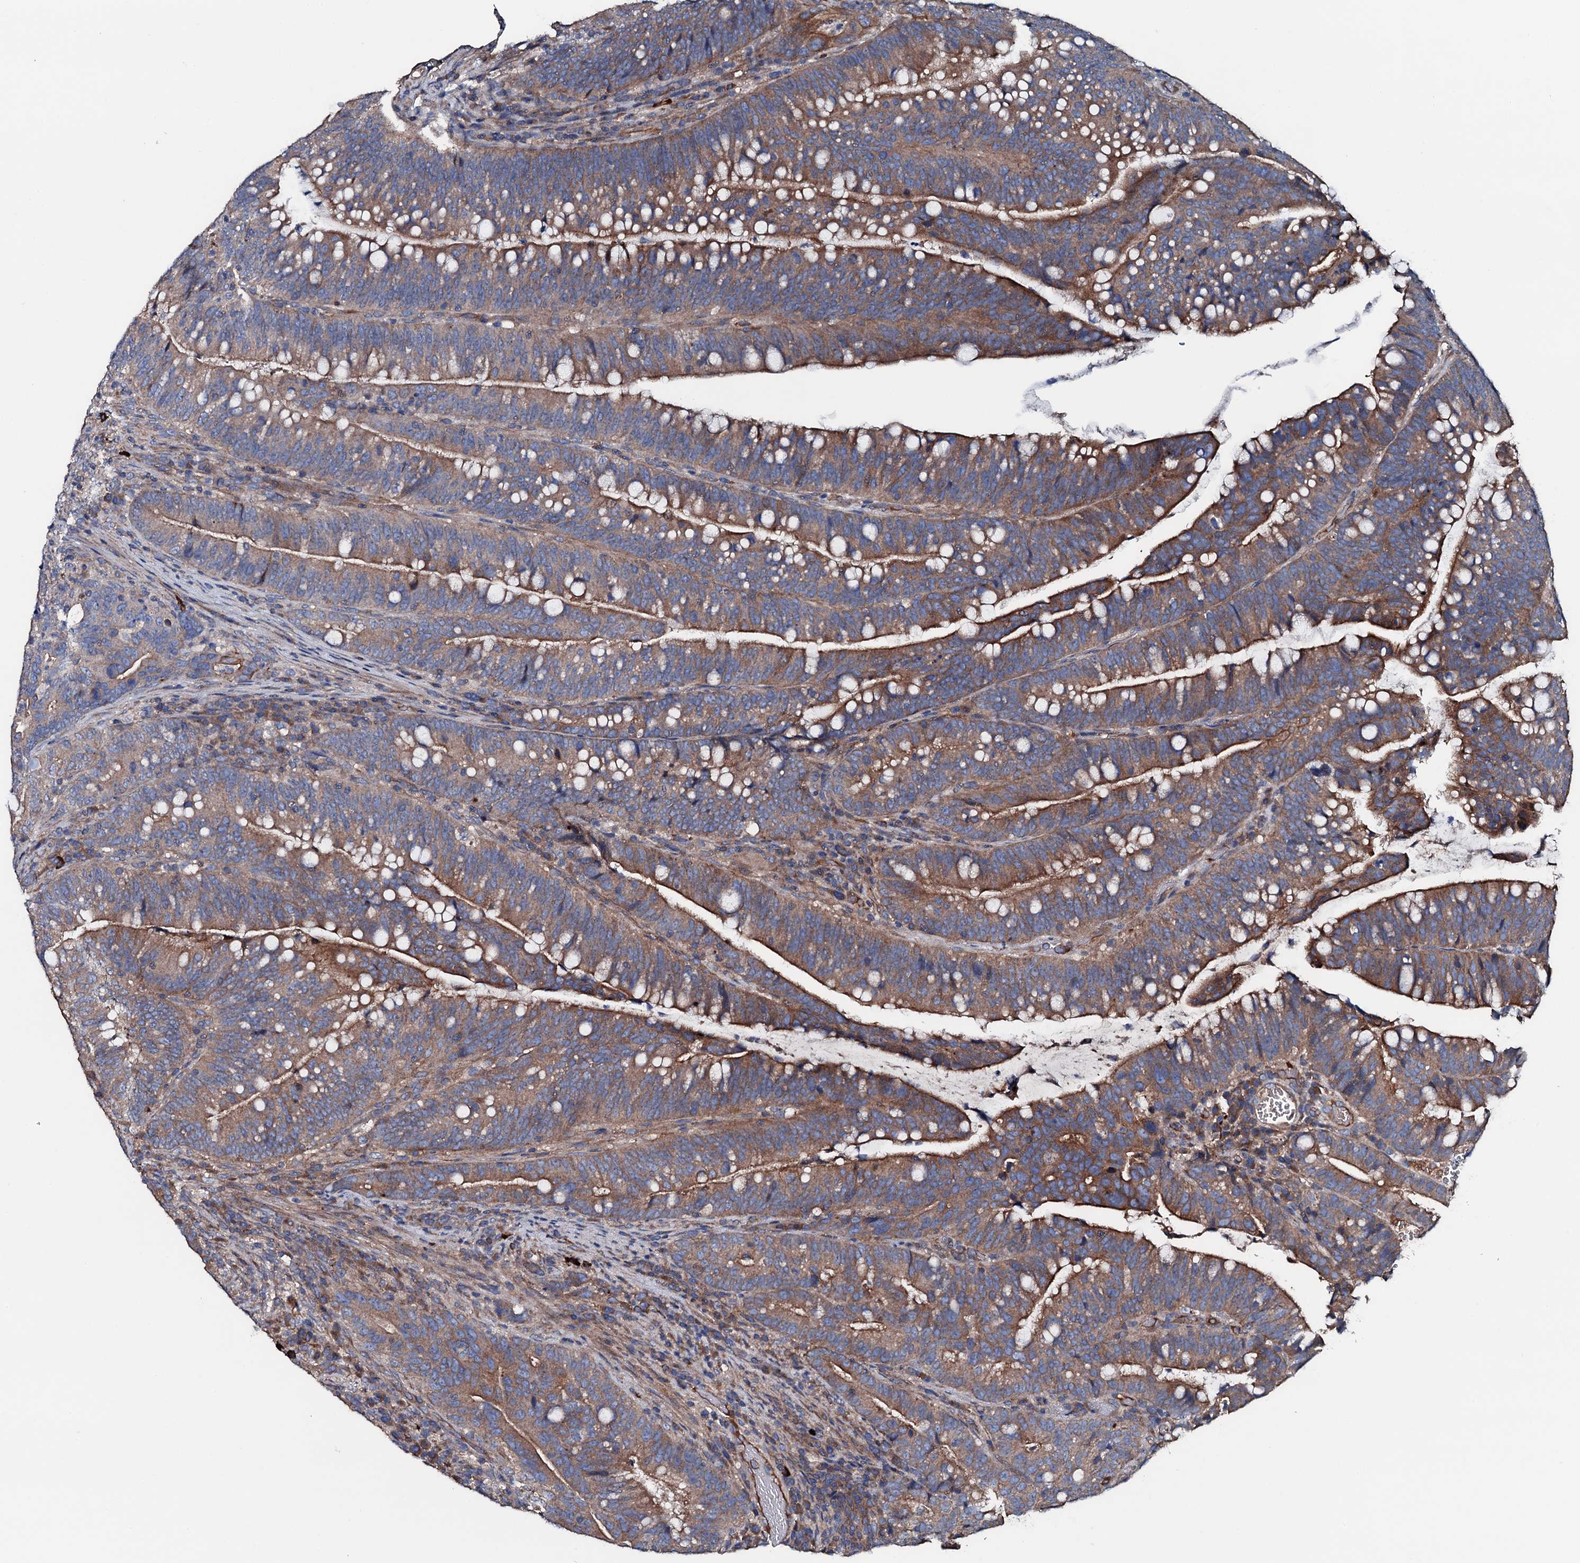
{"staining": {"intensity": "moderate", "quantity": "25%-75%", "location": "cytoplasmic/membranous"}, "tissue": "colorectal cancer", "cell_type": "Tumor cells", "image_type": "cancer", "snomed": [{"axis": "morphology", "description": "Adenocarcinoma, NOS"}, {"axis": "topography", "description": "Colon"}], "caption": "This histopathology image demonstrates IHC staining of adenocarcinoma (colorectal), with medium moderate cytoplasmic/membranous positivity in approximately 25%-75% of tumor cells.", "gene": "NEK1", "patient": {"sex": "female", "age": 66}}